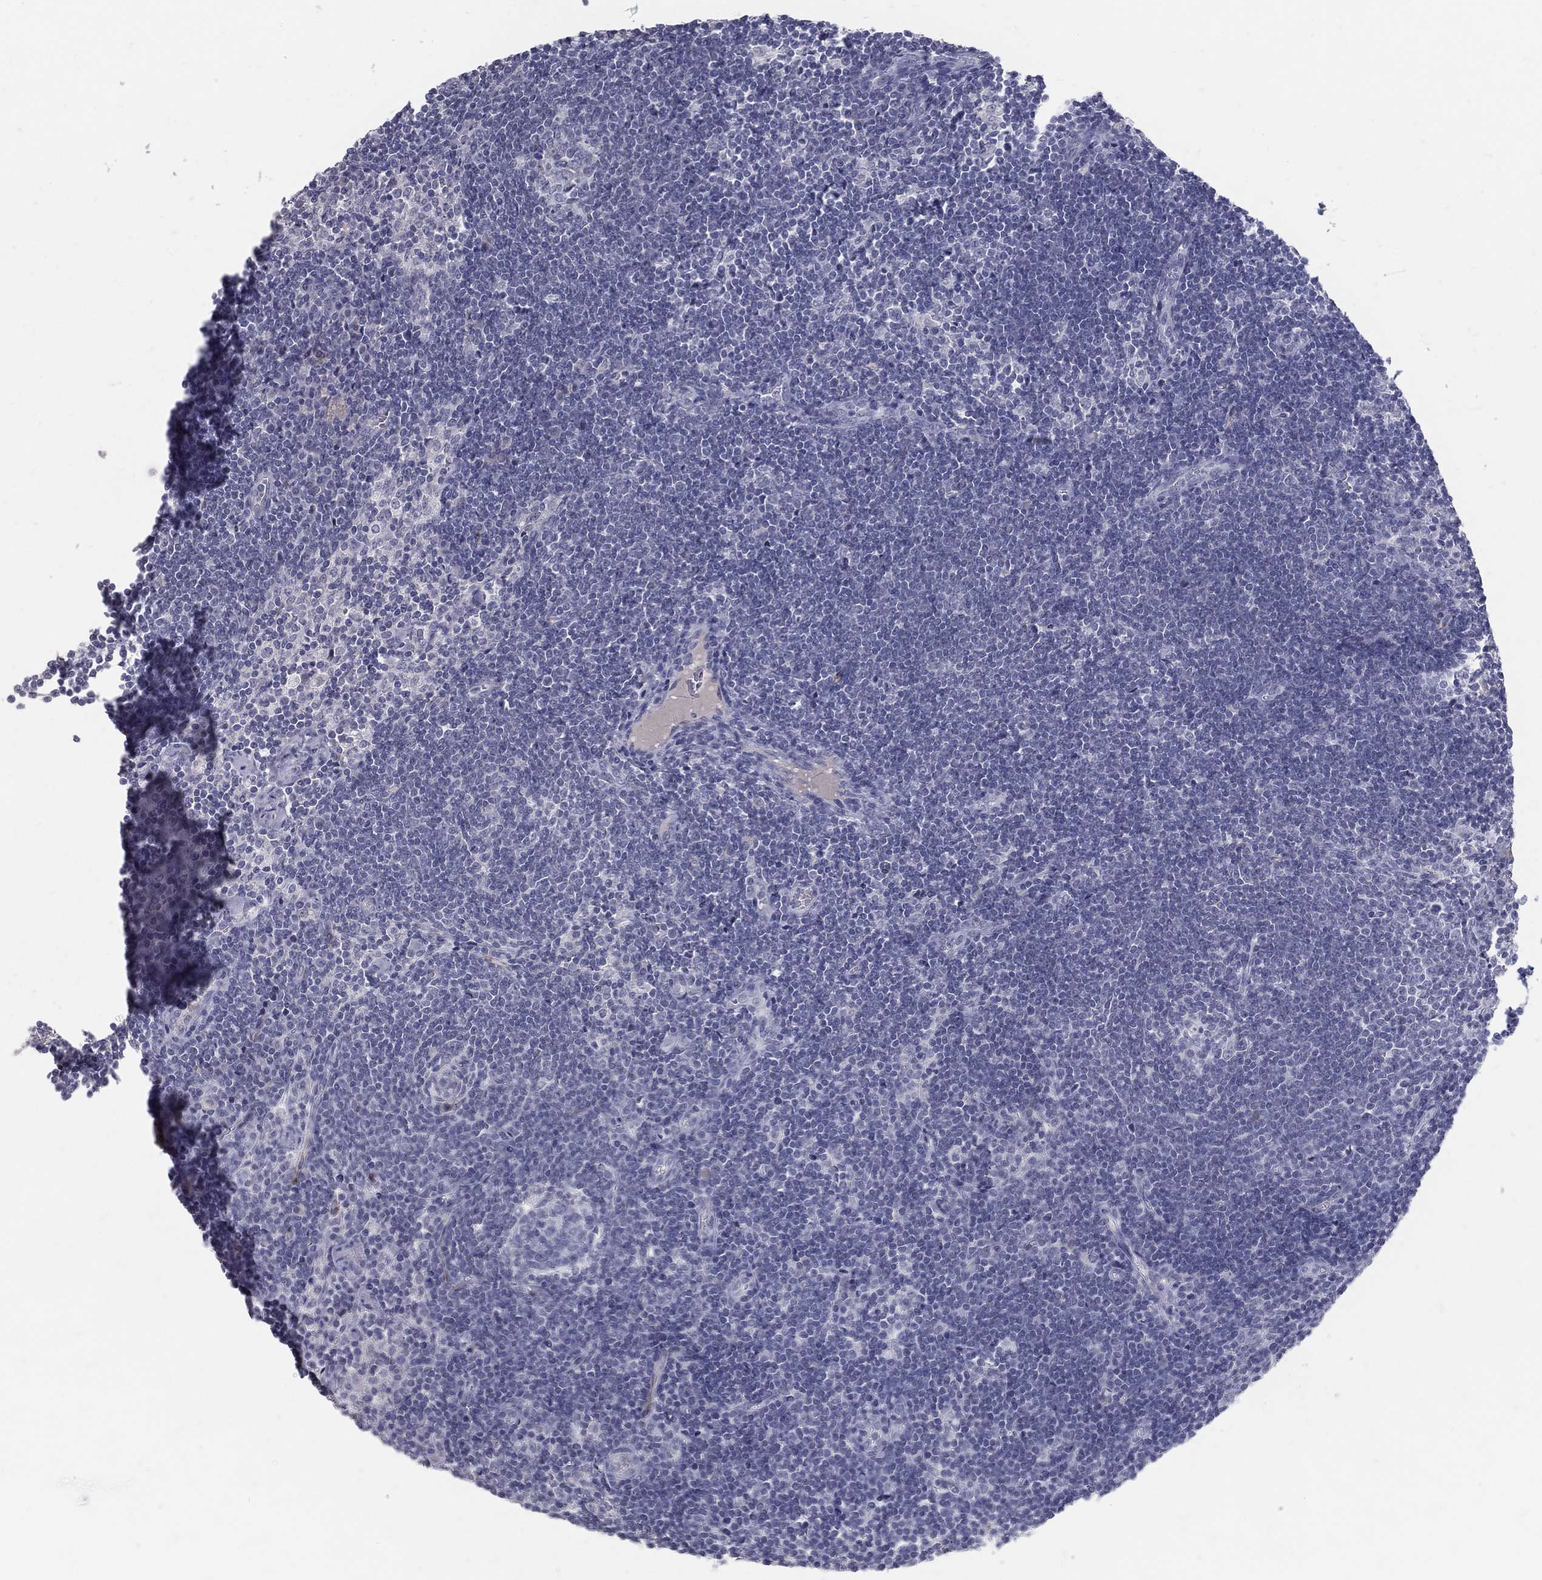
{"staining": {"intensity": "negative", "quantity": "none", "location": "none"}, "tissue": "lymph node", "cell_type": "Germinal center cells", "image_type": "normal", "snomed": [{"axis": "morphology", "description": "Normal tissue, NOS"}, {"axis": "morphology", "description": "Adenocarcinoma, NOS"}, {"axis": "topography", "description": "Lymph node"}, {"axis": "topography", "description": "Pancreas"}], "caption": "The micrograph demonstrates no staining of germinal center cells in benign lymph node. (Stains: DAB (3,3'-diaminobenzidine) immunohistochemistry with hematoxylin counter stain, Microscopy: brightfield microscopy at high magnification).", "gene": "ACE2", "patient": {"sex": "female", "age": 58}}